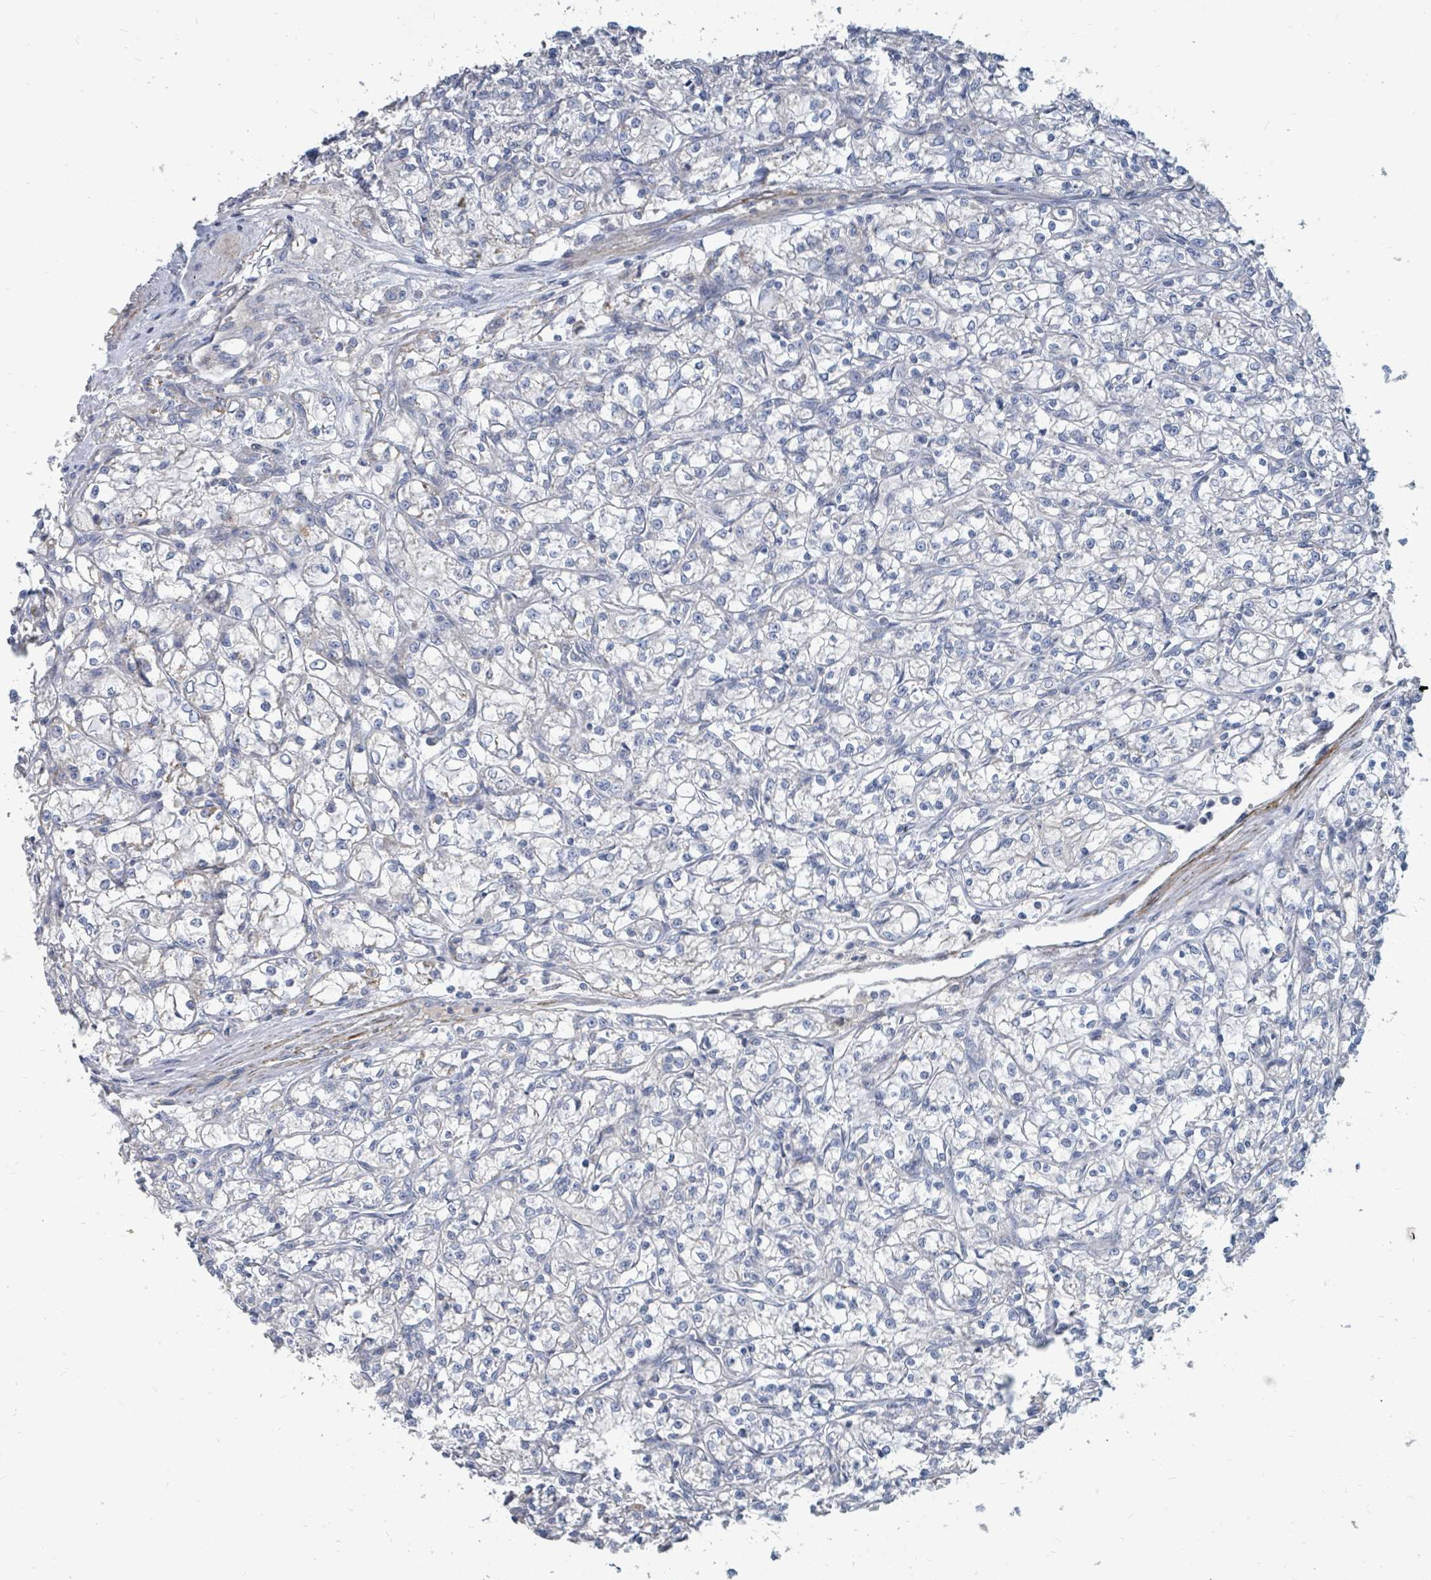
{"staining": {"intensity": "negative", "quantity": "none", "location": "none"}, "tissue": "renal cancer", "cell_type": "Tumor cells", "image_type": "cancer", "snomed": [{"axis": "morphology", "description": "Adenocarcinoma, NOS"}, {"axis": "topography", "description": "Kidney"}], "caption": "Immunohistochemistry image of renal cancer stained for a protein (brown), which reveals no positivity in tumor cells. (DAB IHC visualized using brightfield microscopy, high magnification).", "gene": "ARGFX", "patient": {"sex": "female", "age": 59}}